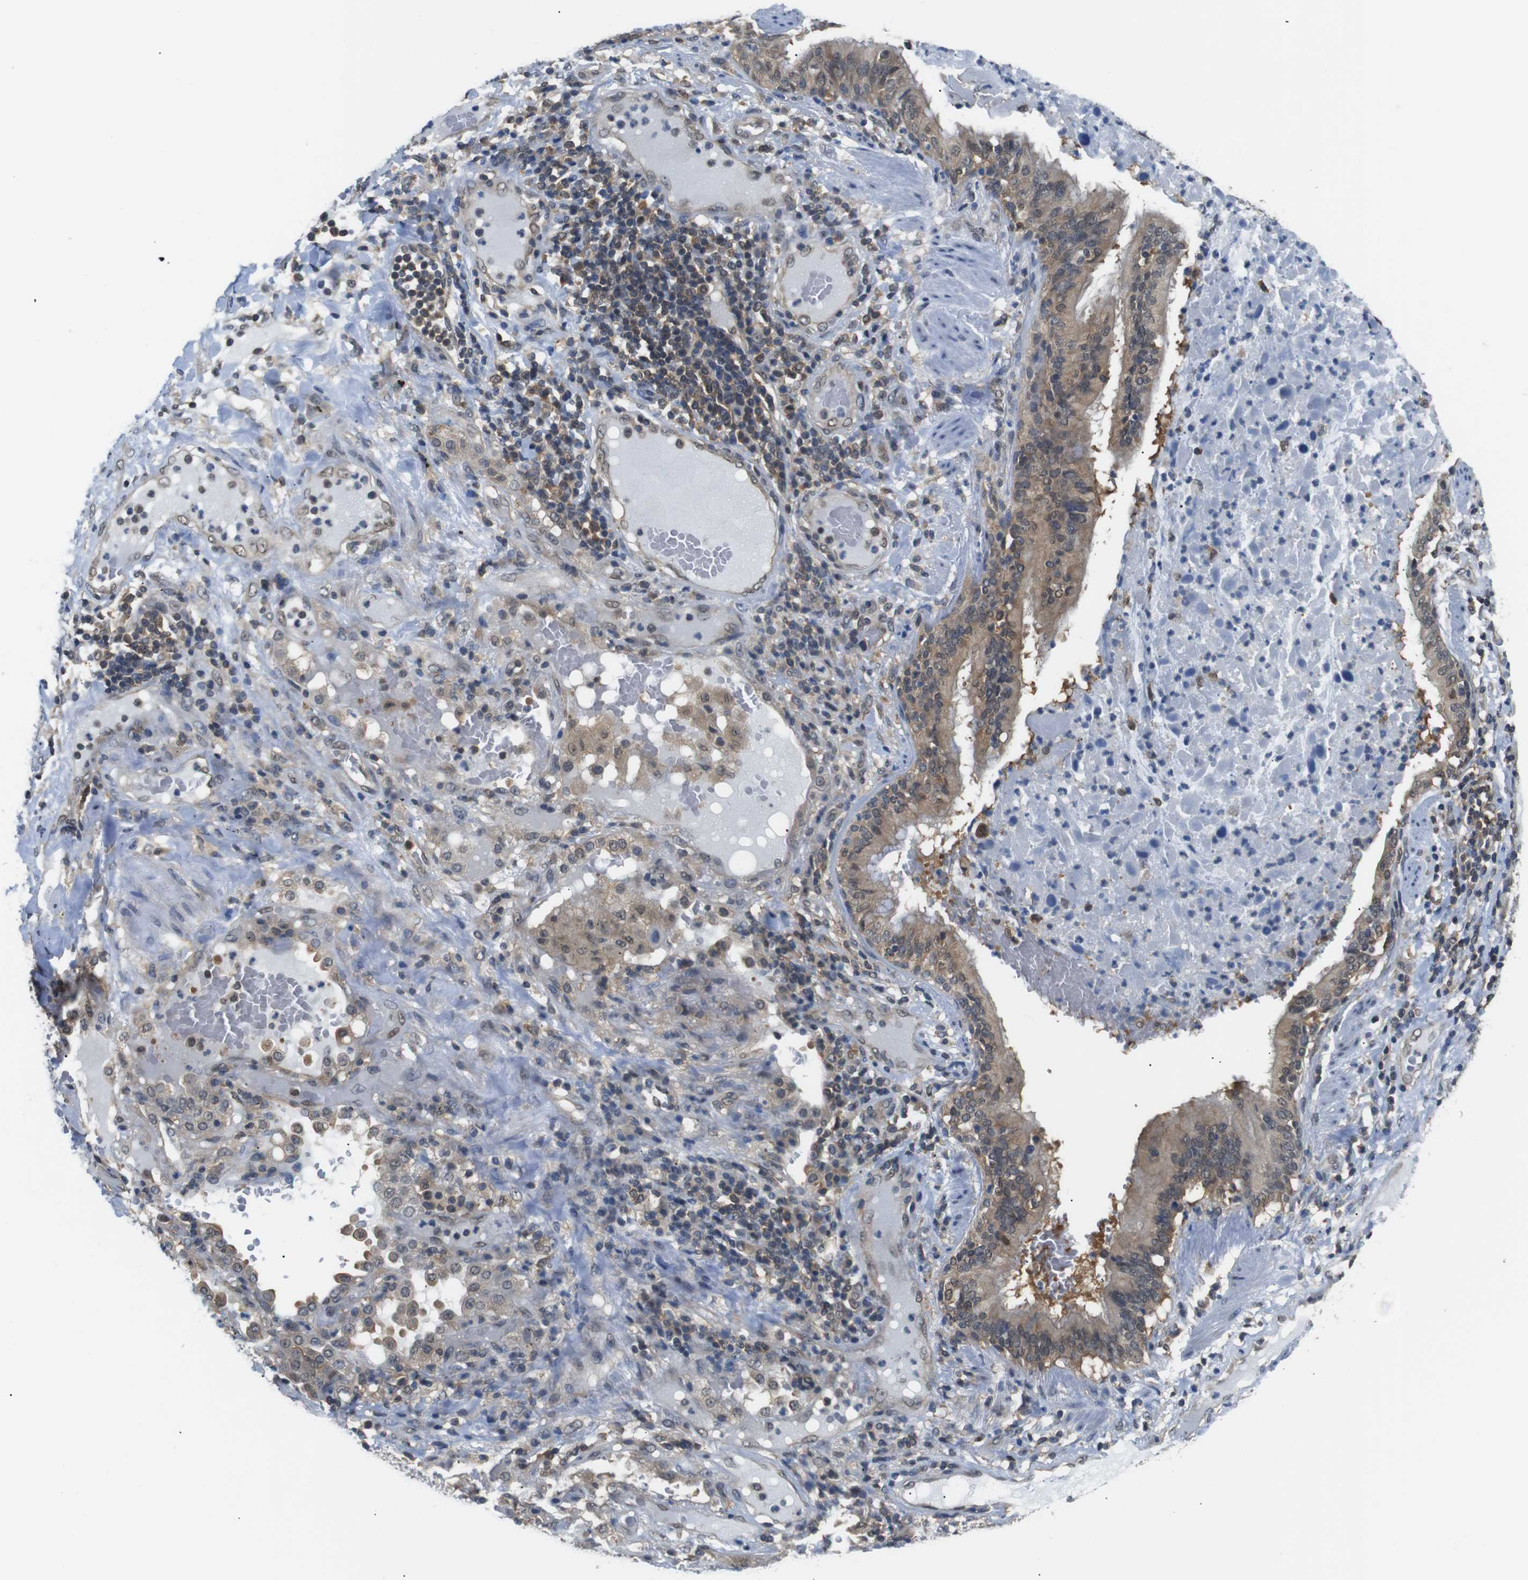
{"staining": {"intensity": "moderate", "quantity": ">75%", "location": "cytoplasmic/membranous"}, "tissue": "lung cancer", "cell_type": "Tumor cells", "image_type": "cancer", "snomed": [{"axis": "morphology", "description": "Squamous cell carcinoma, NOS"}, {"axis": "topography", "description": "Lung"}], "caption": "Lung cancer (squamous cell carcinoma) stained with immunohistochemistry displays moderate cytoplasmic/membranous positivity in about >75% of tumor cells.", "gene": "UBXN1", "patient": {"sex": "male", "age": 57}}